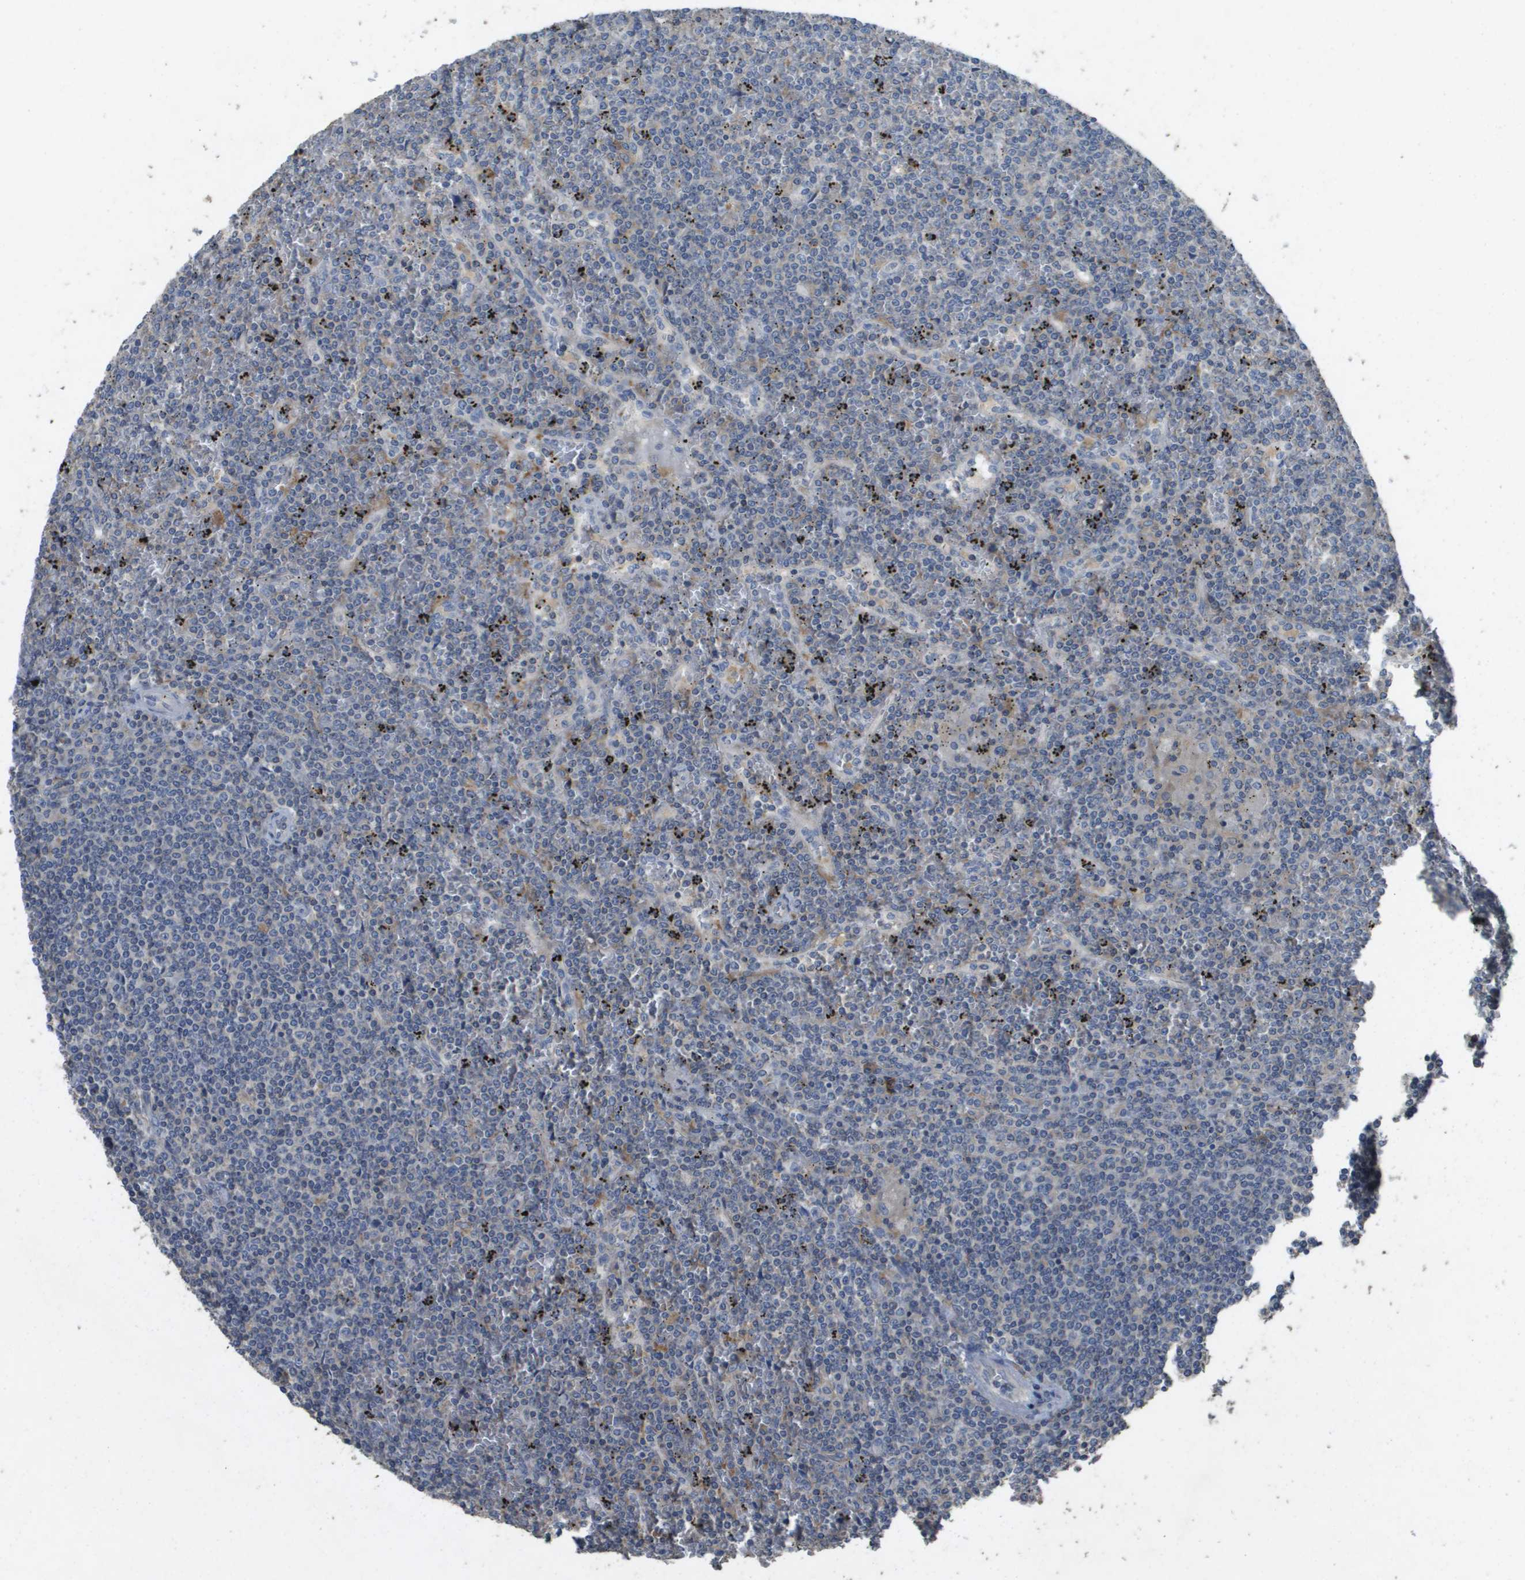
{"staining": {"intensity": "negative", "quantity": "none", "location": "none"}, "tissue": "lymphoma", "cell_type": "Tumor cells", "image_type": "cancer", "snomed": [{"axis": "morphology", "description": "Malignant lymphoma, non-Hodgkin's type, Low grade"}, {"axis": "topography", "description": "Spleen"}], "caption": "Immunohistochemical staining of malignant lymphoma, non-Hodgkin's type (low-grade) shows no significant expression in tumor cells. (DAB (3,3'-diaminobenzidine) immunohistochemistry (IHC) visualized using brightfield microscopy, high magnification).", "gene": "CLCA4", "patient": {"sex": "female", "age": 19}}